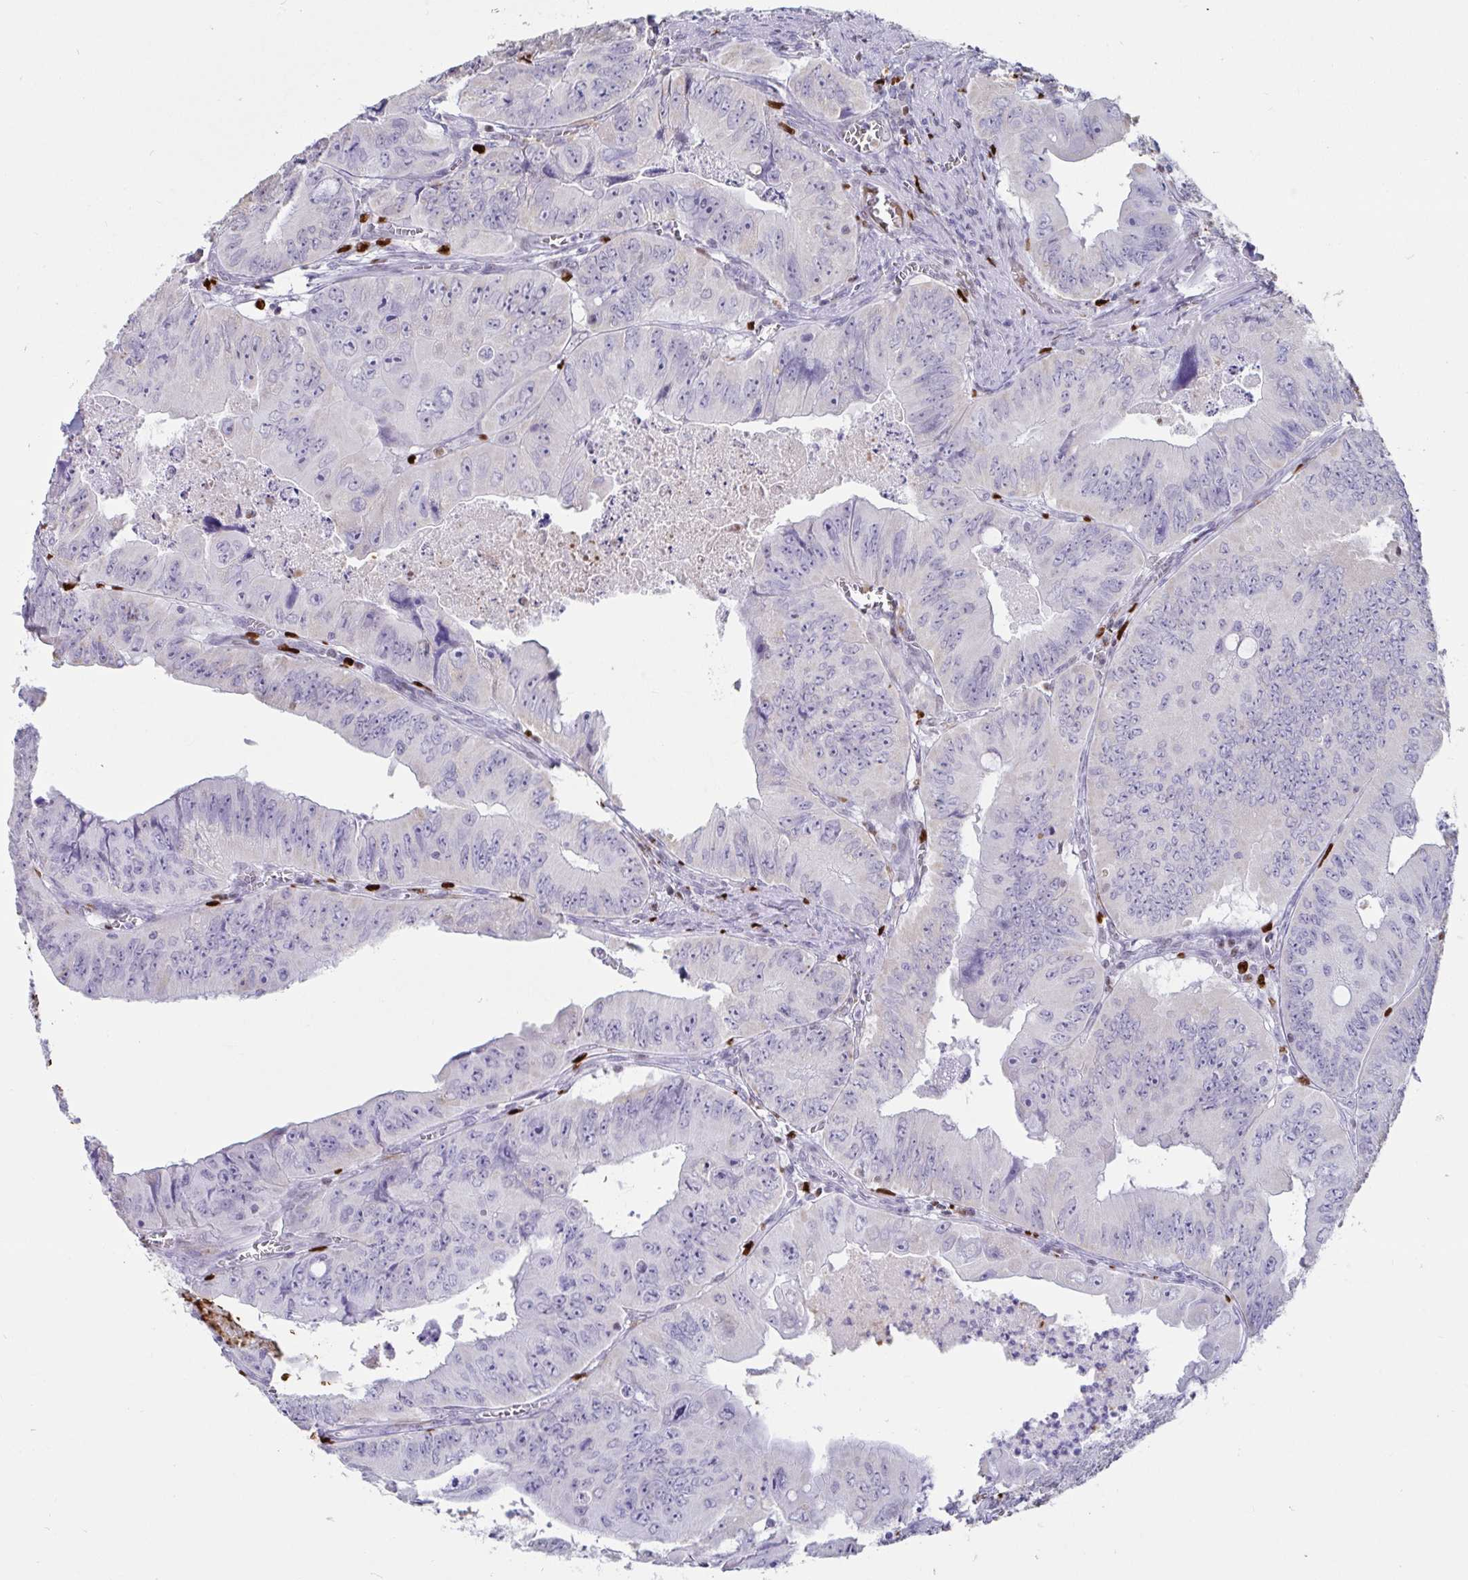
{"staining": {"intensity": "negative", "quantity": "none", "location": "none"}, "tissue": "colorectal cancer", "cell_type": "Tumor cells", "image_type": "cancer", "snomed": [{"axis": "morphology", "description": "Adenocarcinoma, NOS"}, {"axis": "topography", "description": "Colon"}], "caption": "Human colorectal cancer (adenocarcinoma) stained for a protein using IHC displays no expression in tumor cells.", "gene": "ZNF586", "patient": {"sex": "female", "age": 84}}